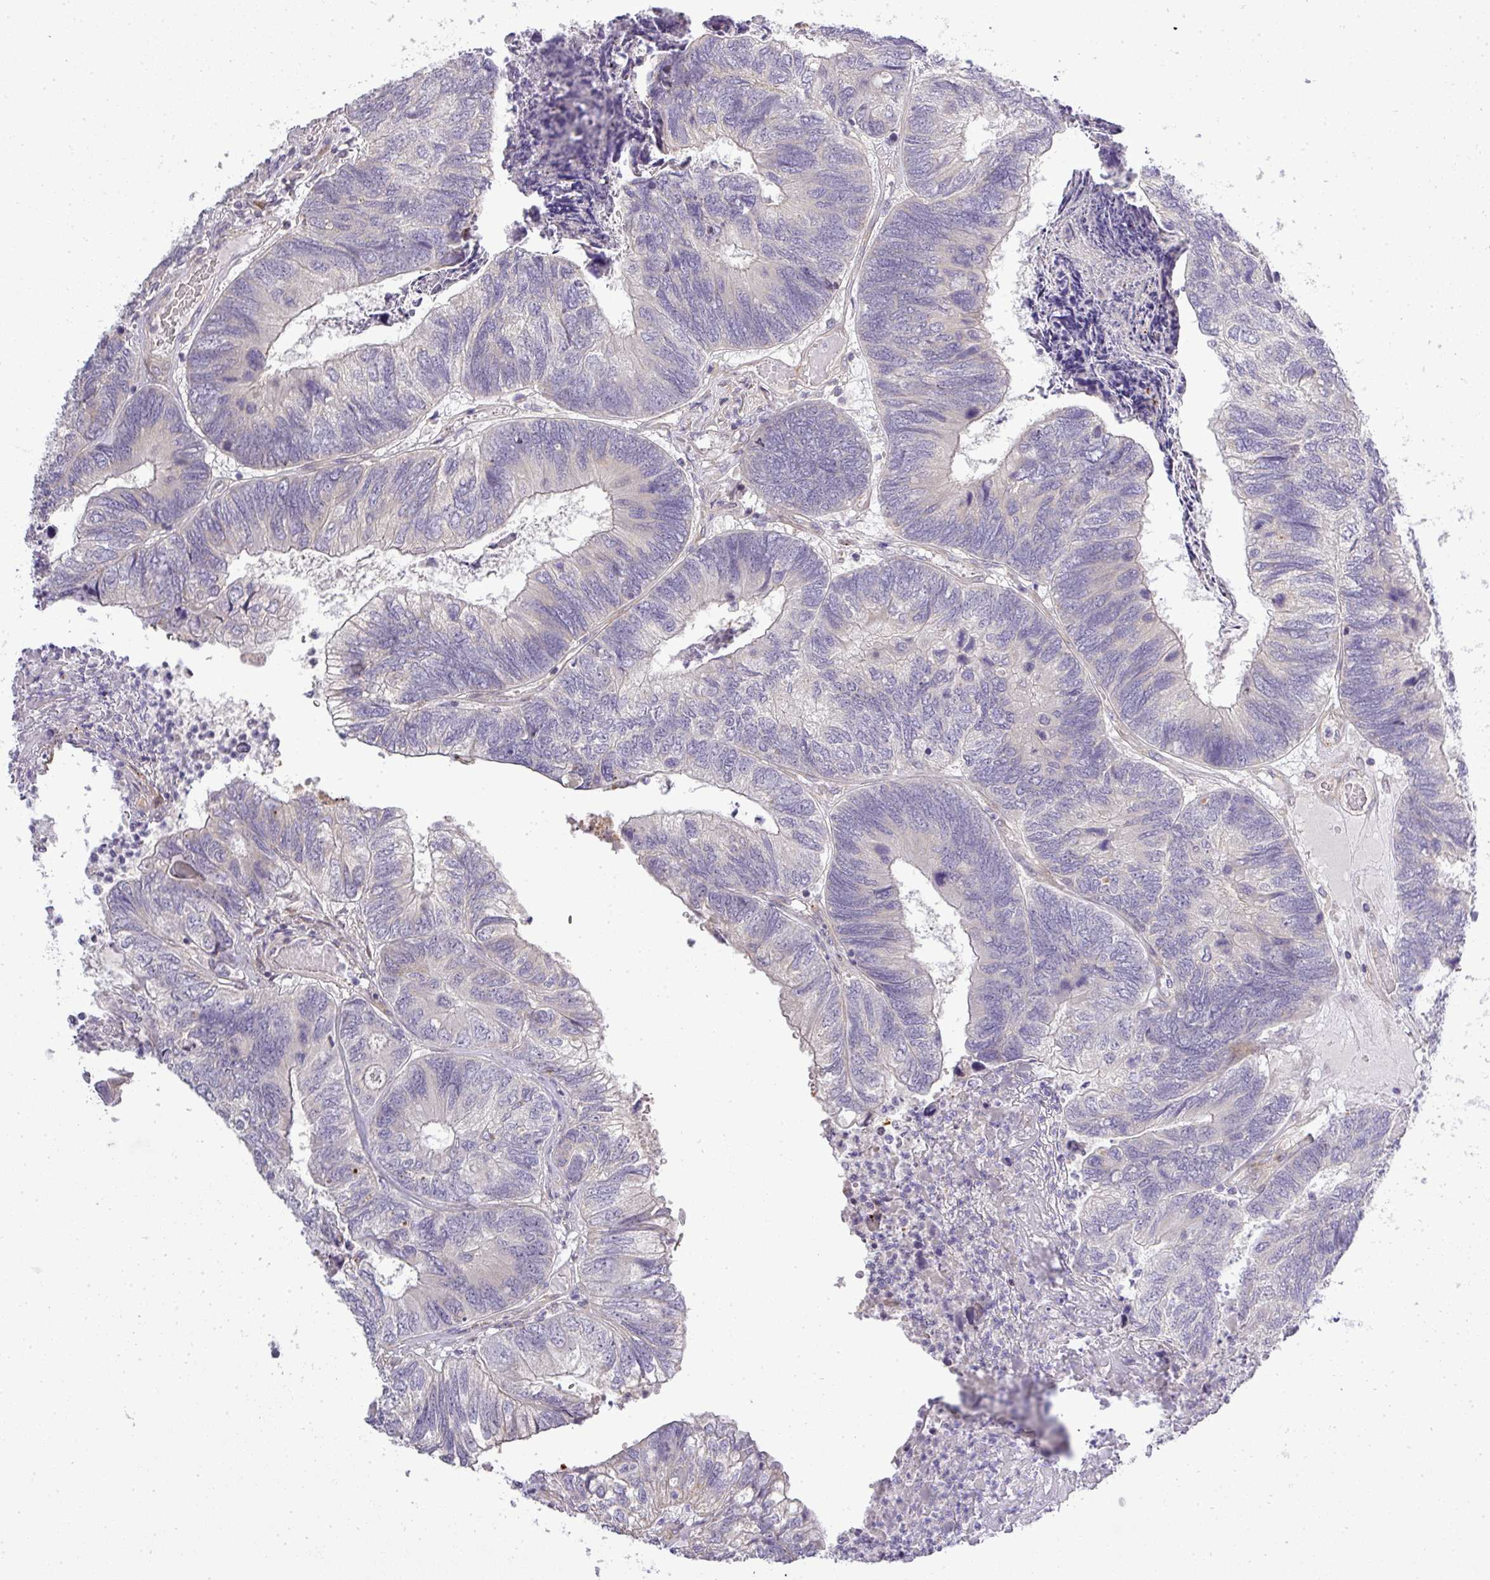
{"staining": {"intensity": "negative", "quantity": "none", "location": "none"}, "tissue": "colorectal cancer", "cell_type": "Tumor cells", "image_type": "cancer", "snomed": [{"axis": "morphology", "description": "Adenocarcinoma, NOS"}, {"axis": "topography", "description": "Colon"}], "caption": "Immunohistochemical staining of human colorectal adenocarcinoma shows no significant staining in tumor cells.", "gene": "ZDHHC1", "patient": {"sex": "female", "age": 67}}